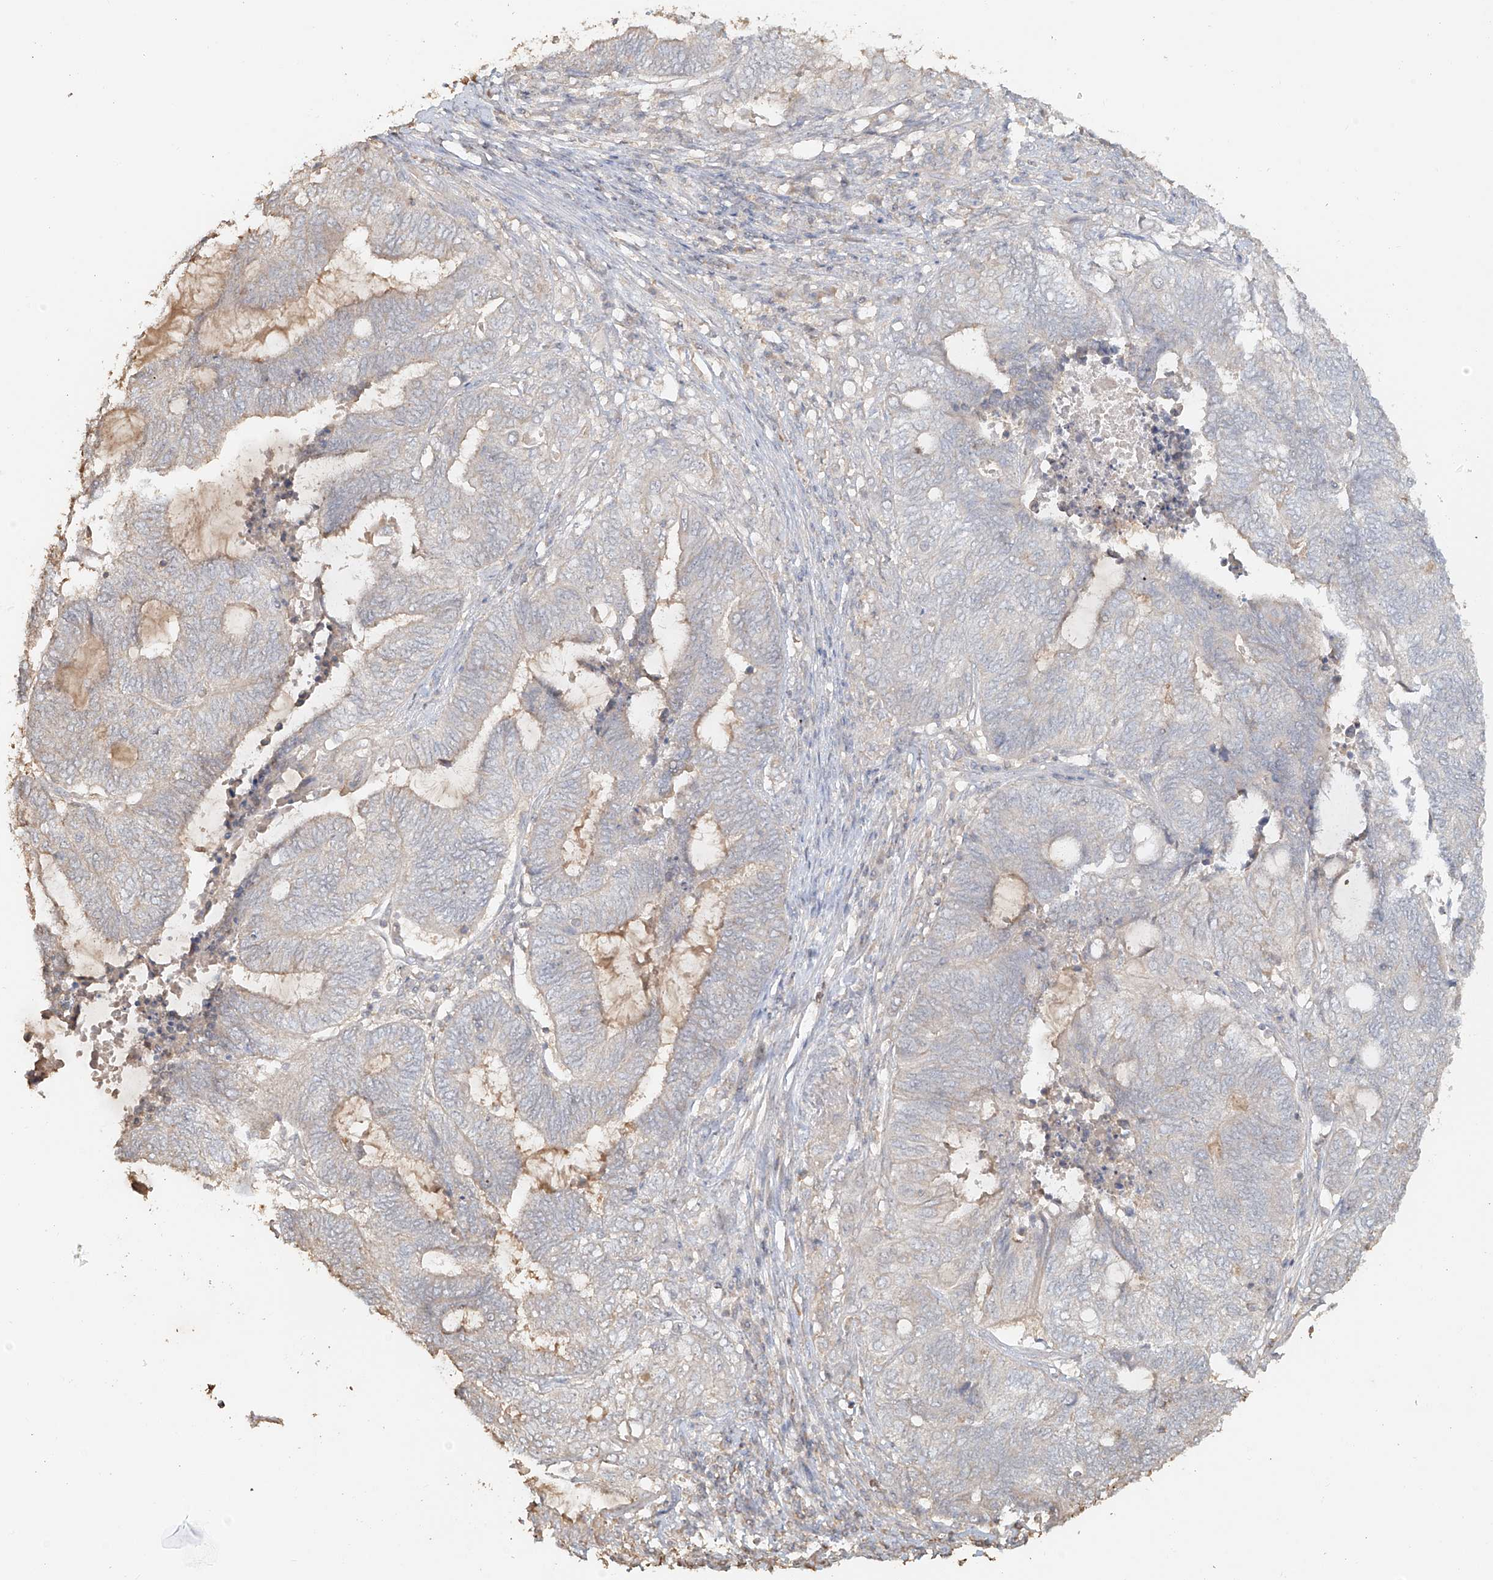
{"staining": {"intensity": "negative", "quantity": "none", "location": "none"}, "tissue": "endometrial cancer", "cell_type": "Tumor cells", "image_type": "cancer", "snomed": [{"axis": "morphology", "description": "Adenocarcinoma, NOS"}, {"axis": "topography", "description": "Uterus"}, {"axis": "topography", "description": "Endometrium"}], "caption": "Immunohistochemical staining of human endometrial cancer shows no significant expression in tumor cells.", "gene": "NPHS1", "patient": {"sex": "female", "age": 70}}